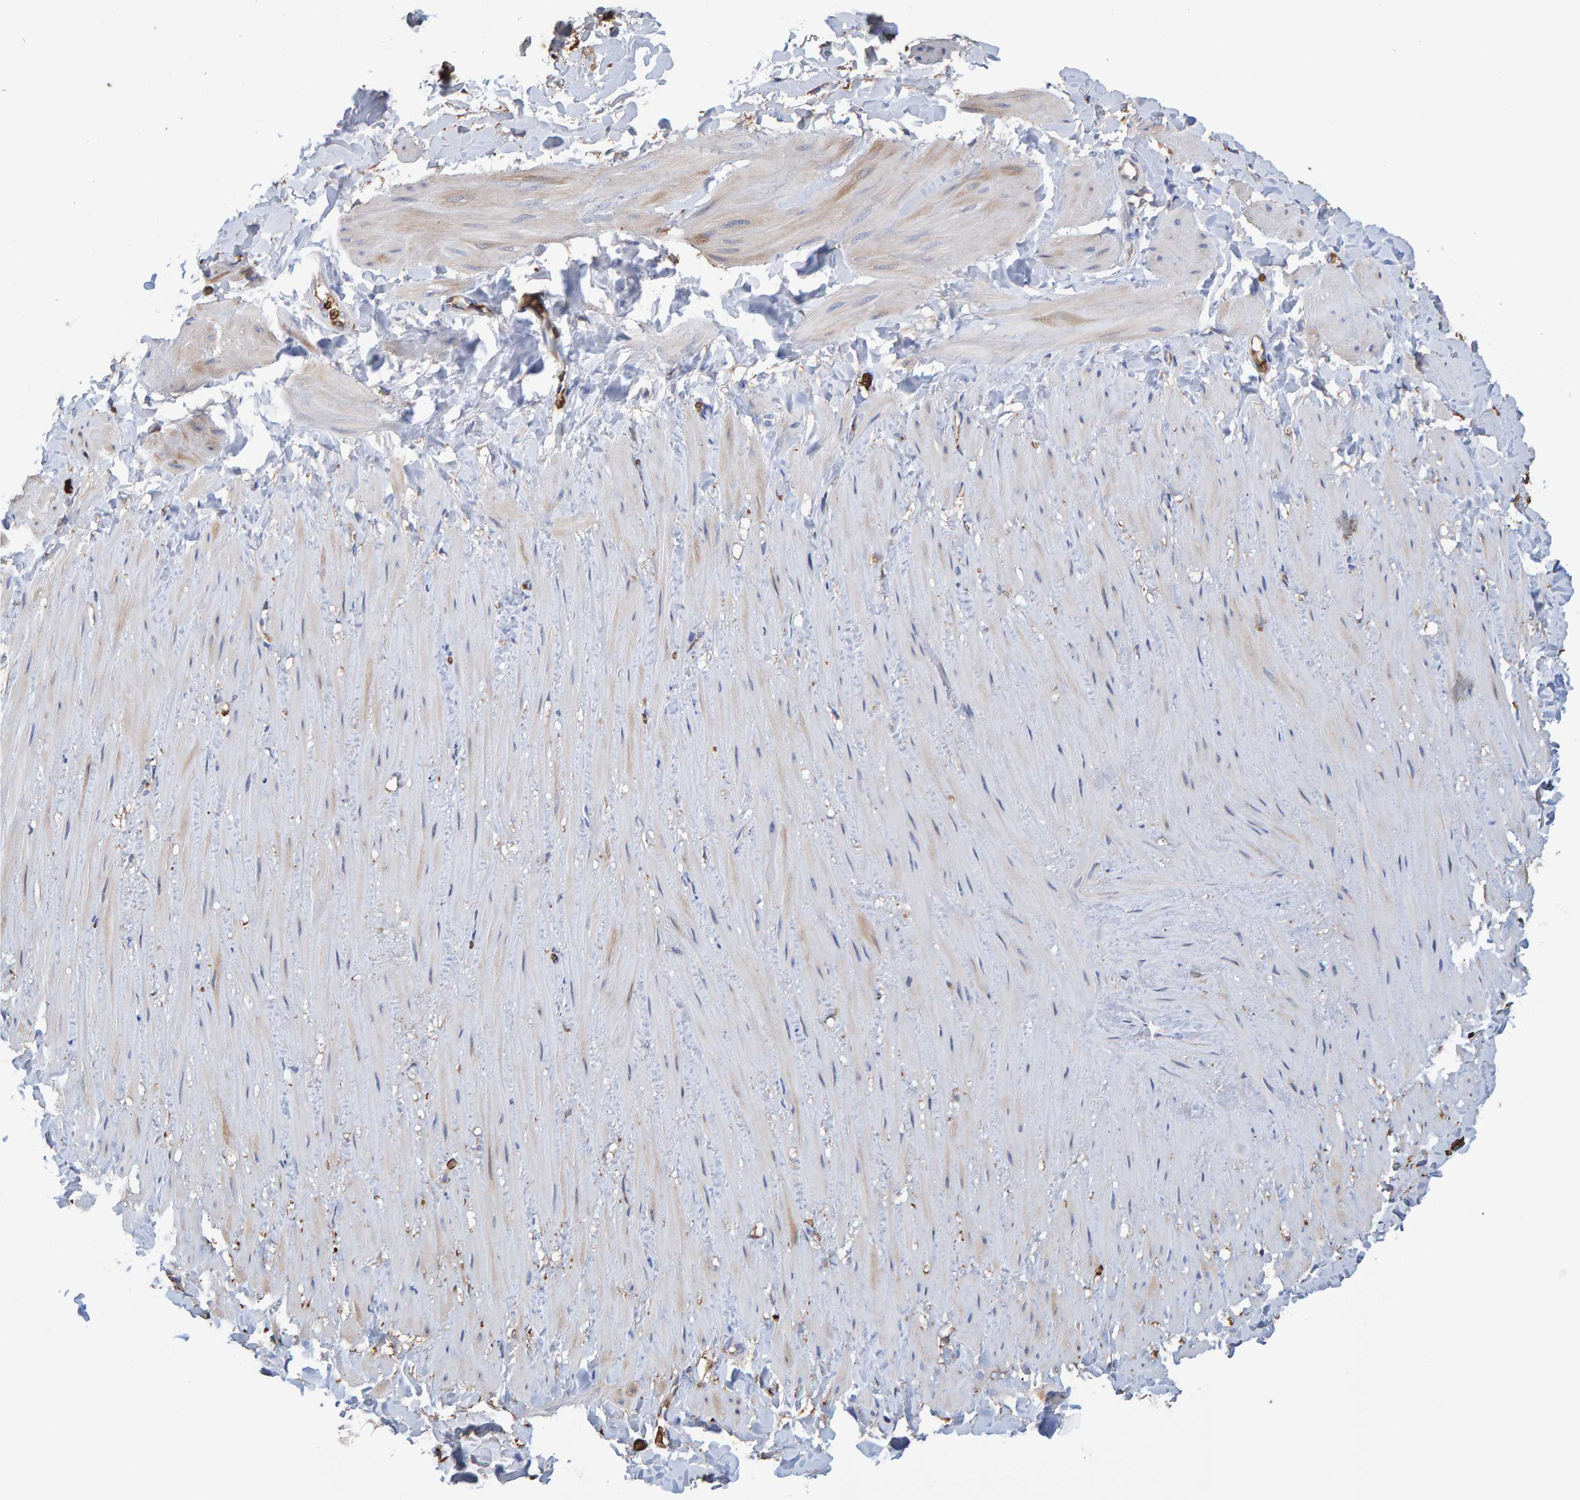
{"staining": {"intensity": "negative", "quantity": "none", "location": "none"}, "tissue": "adipose tissue", "cell_type": "Adipocytes", "image_type": "normal", "snomed": [{"axis": "morphology", "description": "Normal tissue, NOS"}, {"axis": "topography", "description": "Adipose tissue"}, {"axis": "topography", "description": "Vascular tissue"}, {"axis": "topography", "description": "Peripheral nerve tissue"}], "caption": "A photomicrograph of human adipose tissue is negative for staining in adipocytes. (Brightfield microscopy of DAB (3,3'-diaminobenzidine) immunohistochemistry at high magnification).", "gene": "VPS9D1", "patient": {"sex": "male", "age": 25}}